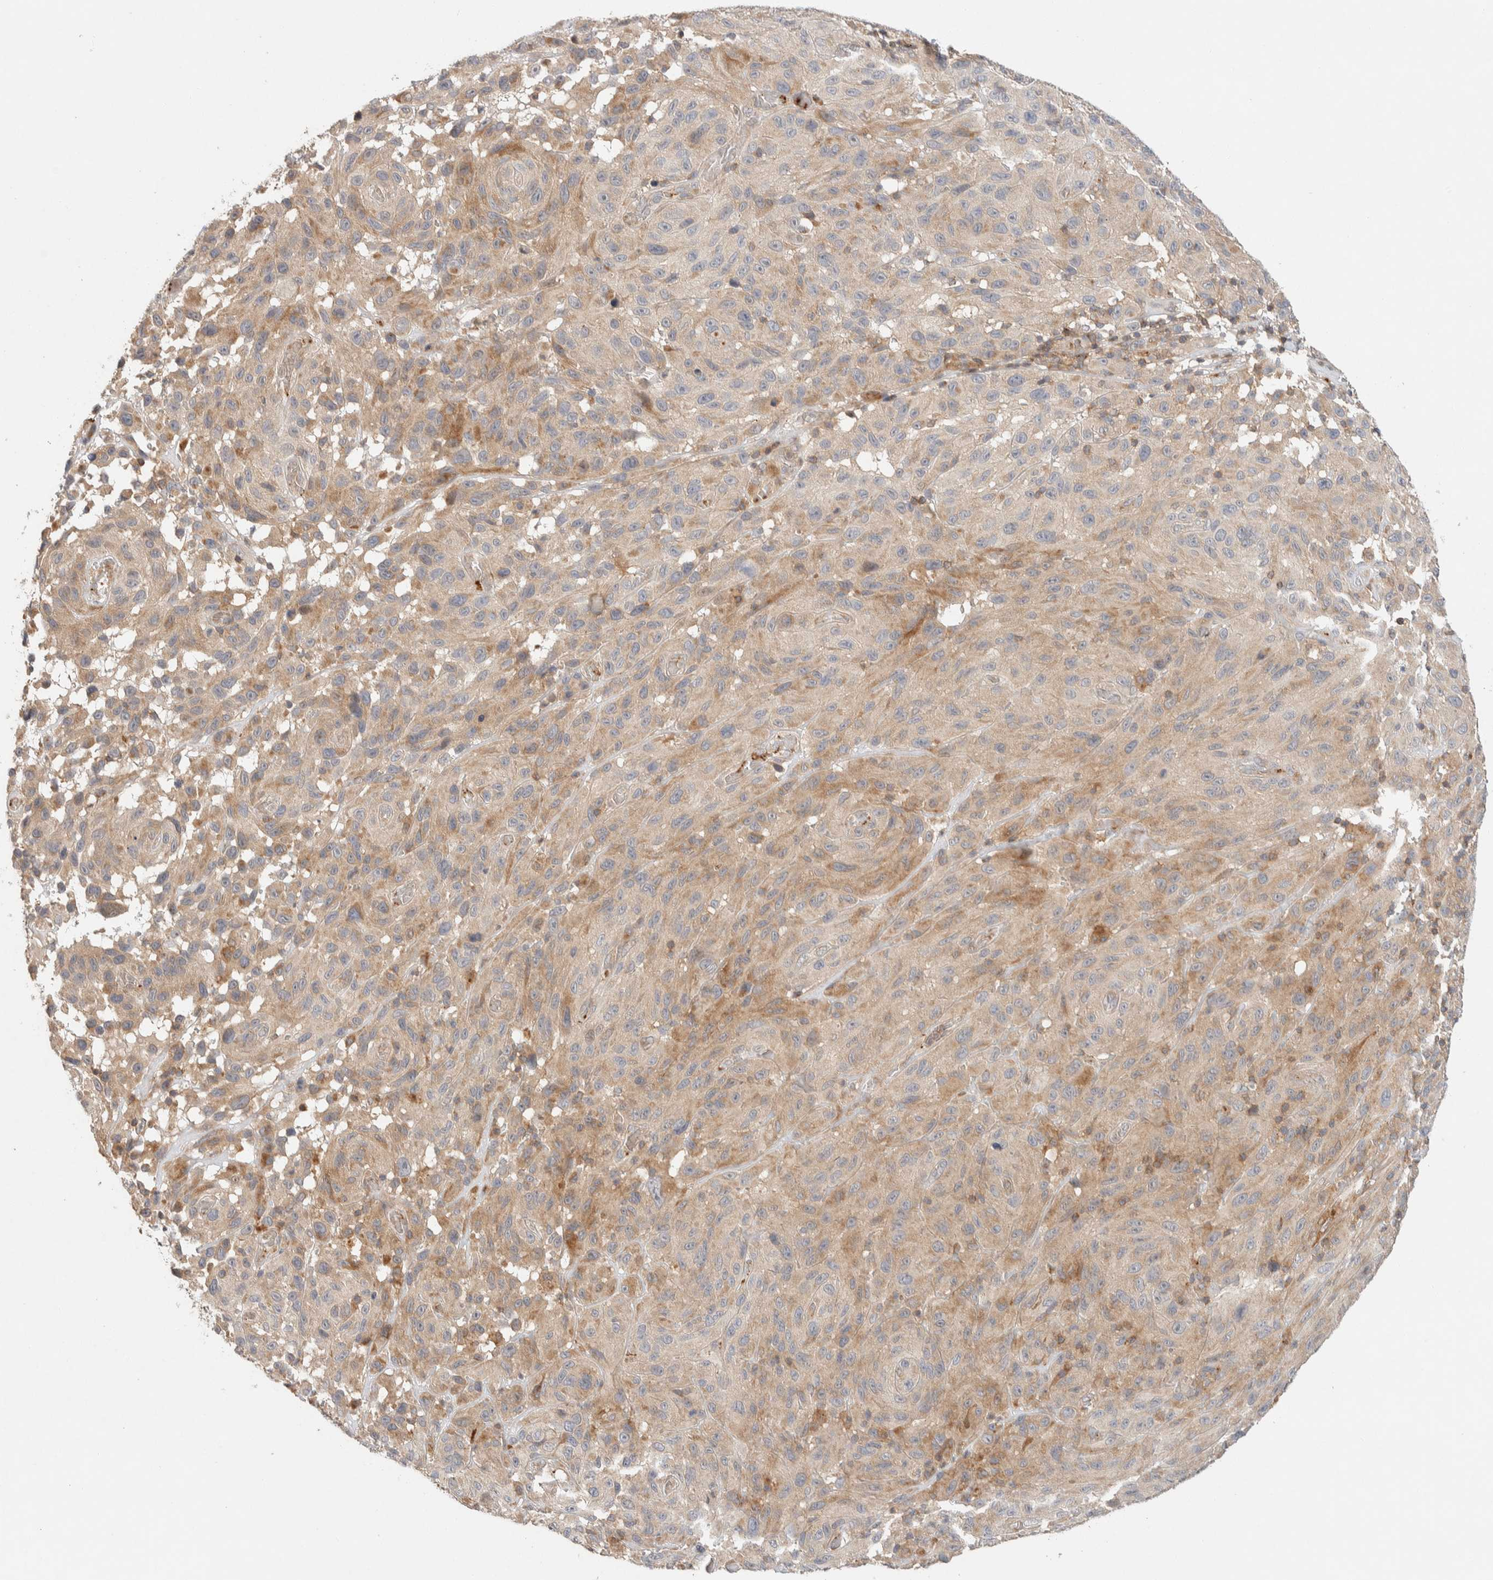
{"staining": {"intensity": "weak", "quantity": ">75%", "location": "cytoplasmic/membranous"}, "tissue": "melanoma", "cell_type": "Tumor cells", "image_type": "cancer", "snomed": [{"axis": "morphology", "description": "Malignant melanoma, NOS"}, {"axis": "topography", "description": "Skin"}], "caption": "Weak cytoplasmic/membranous positivity for a protein is appreciated in approximately >75% of tumor cells of melanoma using immunohistochemistry (IHC).", "gene": "KIF9", "patient": {"sex": "male", "age": 66}}